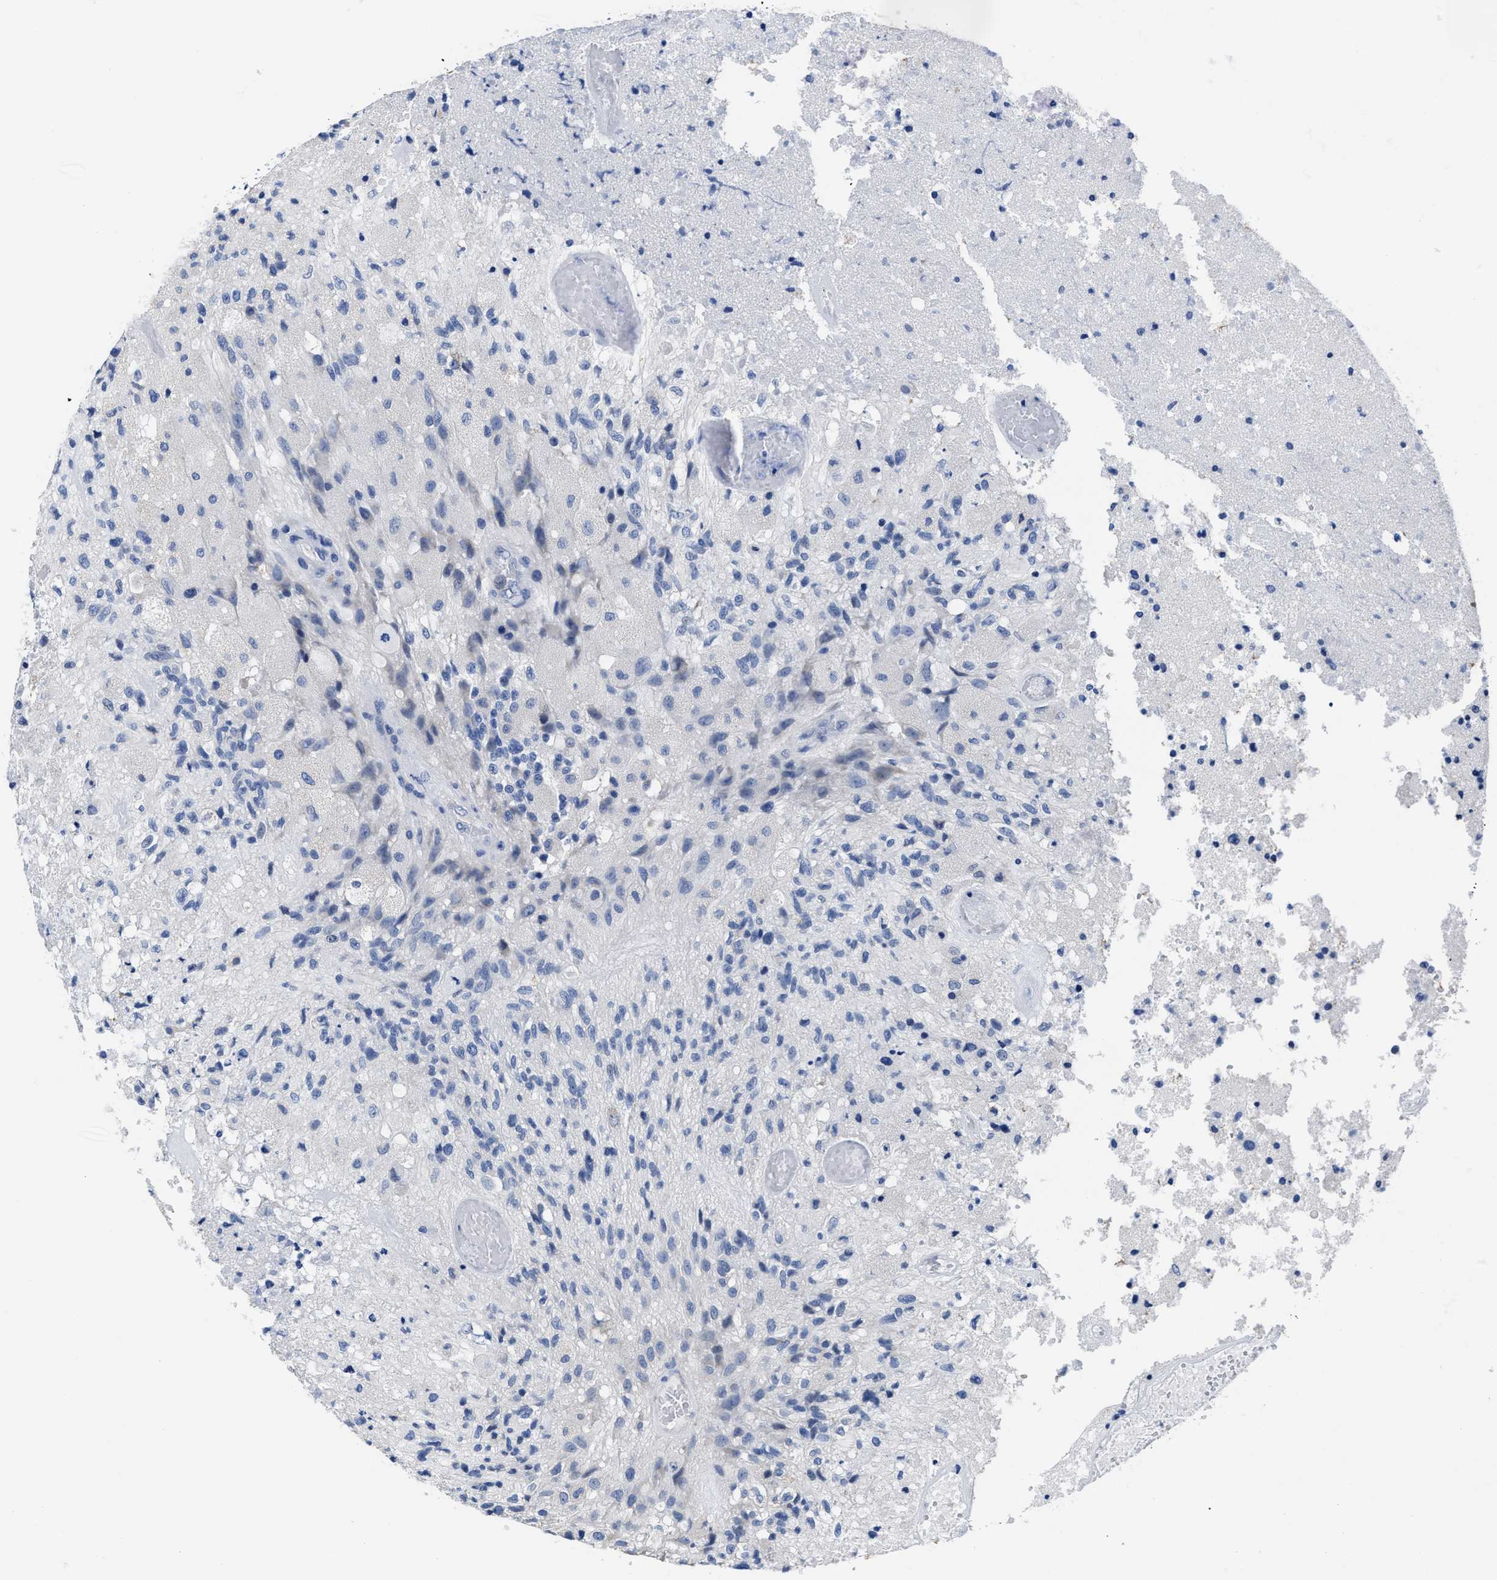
{"staining": {"intensity": "negative", "quantity": "none", "location": "none"}, "tissue": "glioma", "cell_type": "Tumor cells", "image_type": "cancer", "snomed": [{"axis": "morphology", "description": "Normal tissue, NOS"}, {"axis": "morphology", "description": "Glioma, malignant, High grade"}, {"axis": "topography", "description": "Cerebral cortex"}], "caption": "A high-resolution histopathology image shows immunohistochemistry (IHC) staining of glioma, which demonstrates no significant positivity in tumor cells. (DAB IHC, high magnification).", "gene": "HOOK1", "patient": {"sex": "male", "age": 77}}